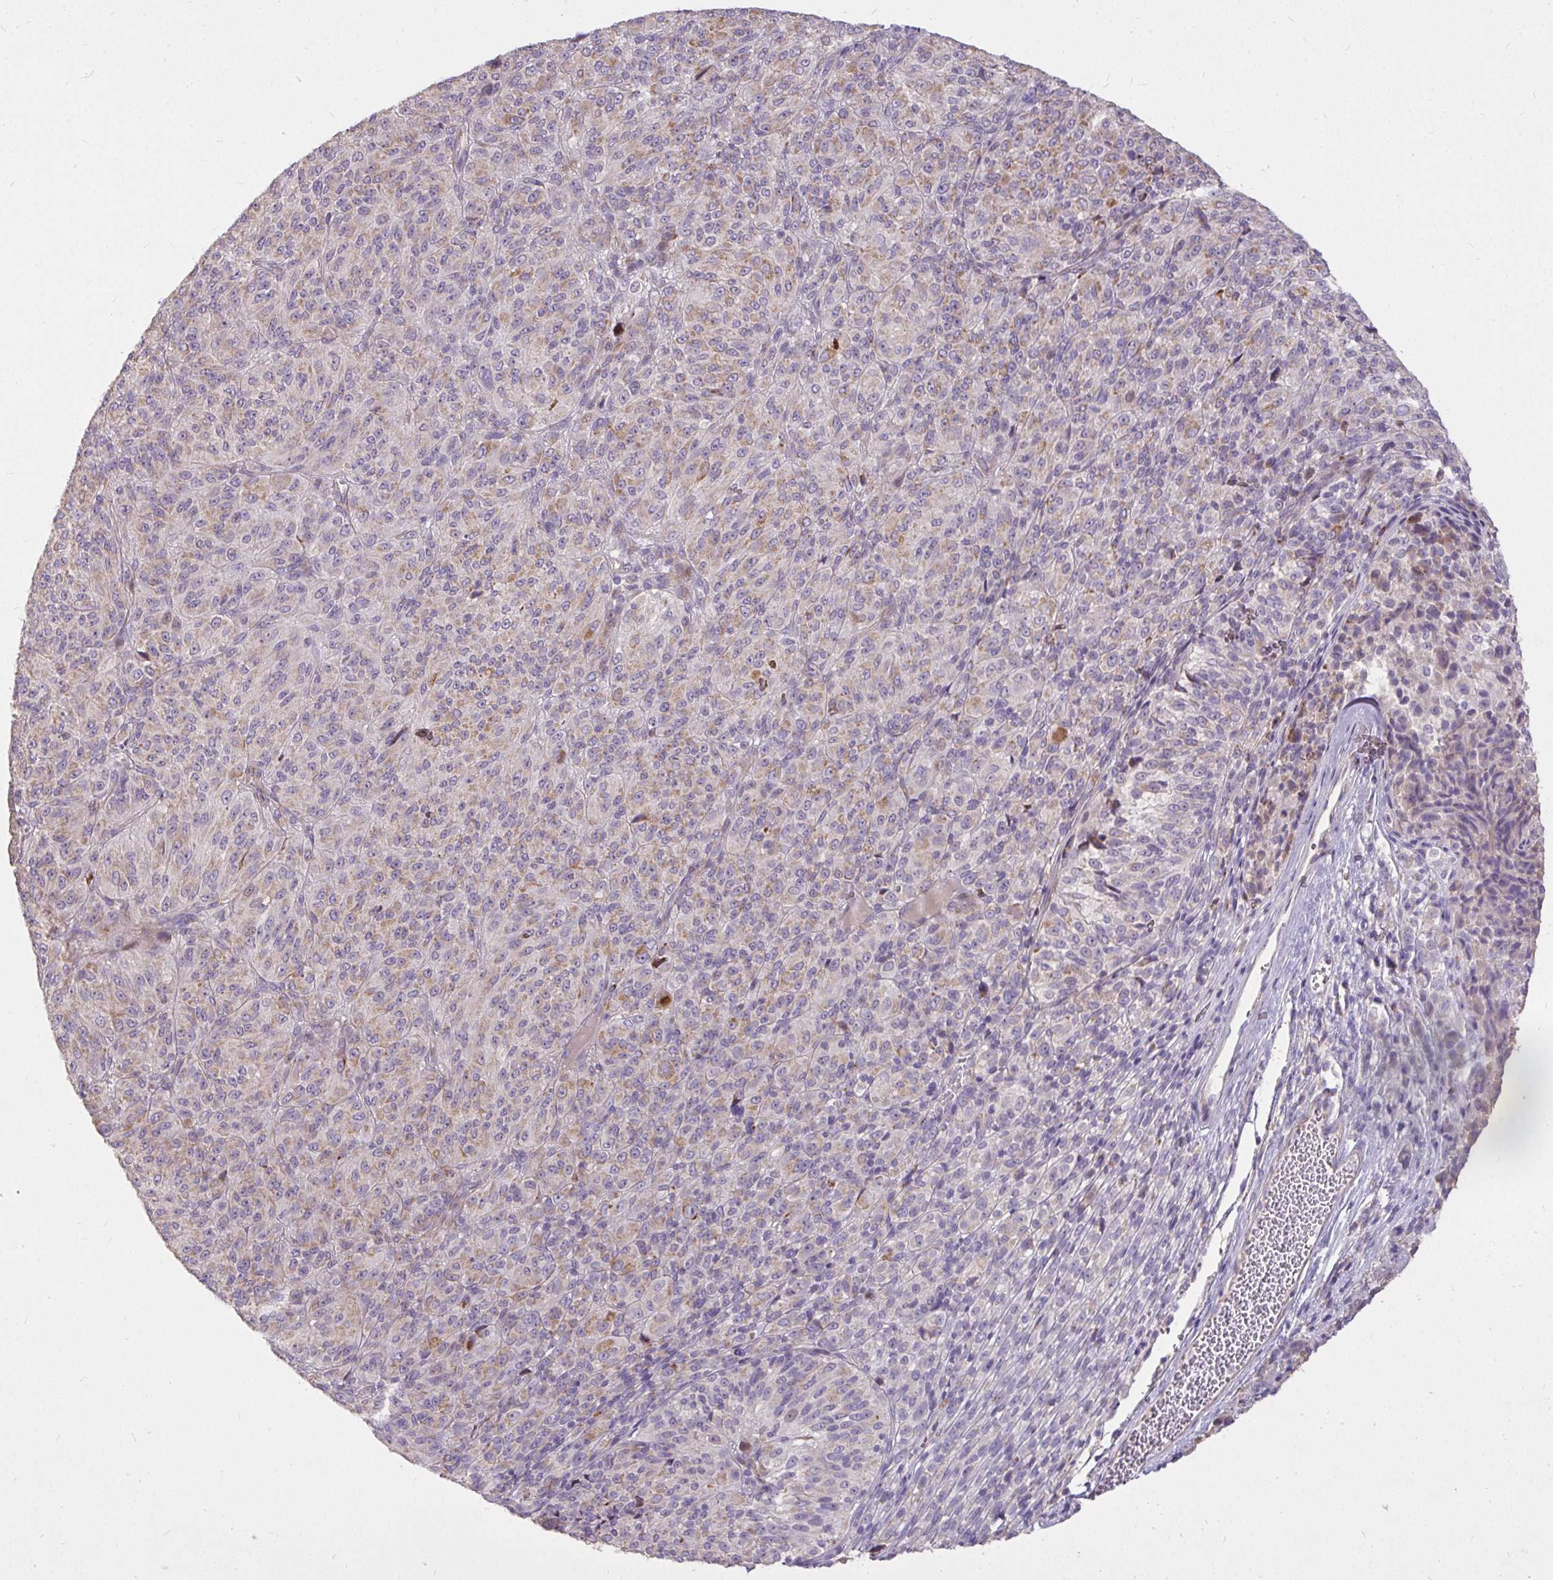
{"staining": {"intensity": "weak", "quantity": "25%-75%", "location": "cytoplasmic/membranous"}, "tissue": "melanoma", "cell_type": "Tumor cells", "image_type": "cancer", "snomed": [{"axis": "morphology", "description": "Malignant melanoma, Metastatic site"}, {"axis": "topography", "description": "Brain"}], "caption": "This is an image of immunohistochemistry staining of malignant melanoma (metastatic site), which shows weak positivity in the cytoplasmic/membranous of tumor cells.", "gene": "STRIP1", "patient": {"sex": "female", "age": 56}}